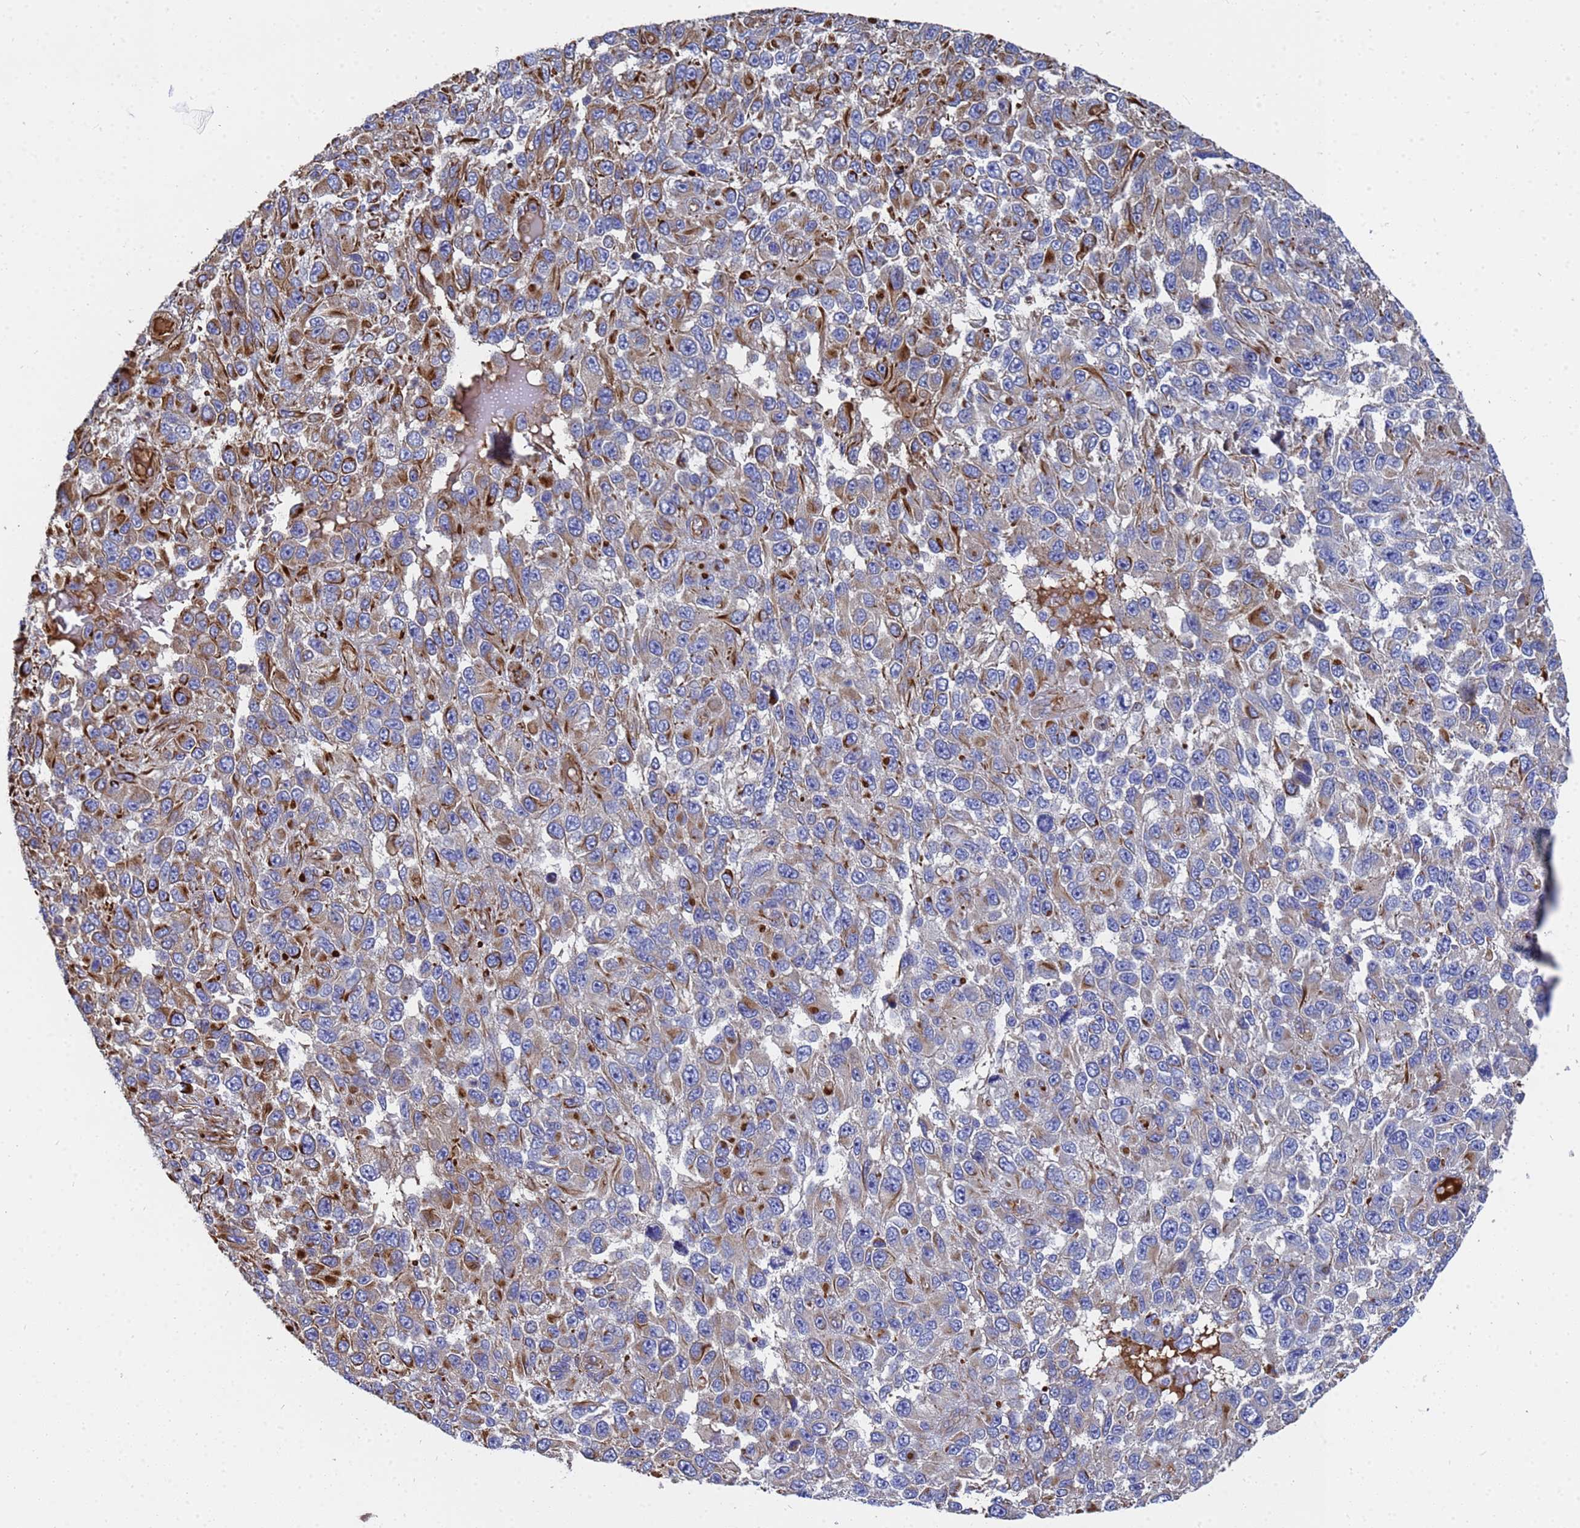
{"staining": {"intensity": "strong", "quantity": "25%-75%", "location": "cytoplasmic/membranous"}, "tissue": "melanoma", "cell_type": "Tumor cells", "image_type": "cancer", "snomed": [{"axis": "morphology", "description": "Normal tissue, NOS"}, {"axis": "morphology", "description": "Malignant melanoma, NOS"}, {"axis": "topography", "description": "Skin"}], "caption": "Human melanoma stained for a protein (brown) reveals strong cytoplasmic/membranous positive positivity in approximately 25%-75% of tumor cells.", "gene": "SYT13", "patient": {"sex": "female", "age": 96}}